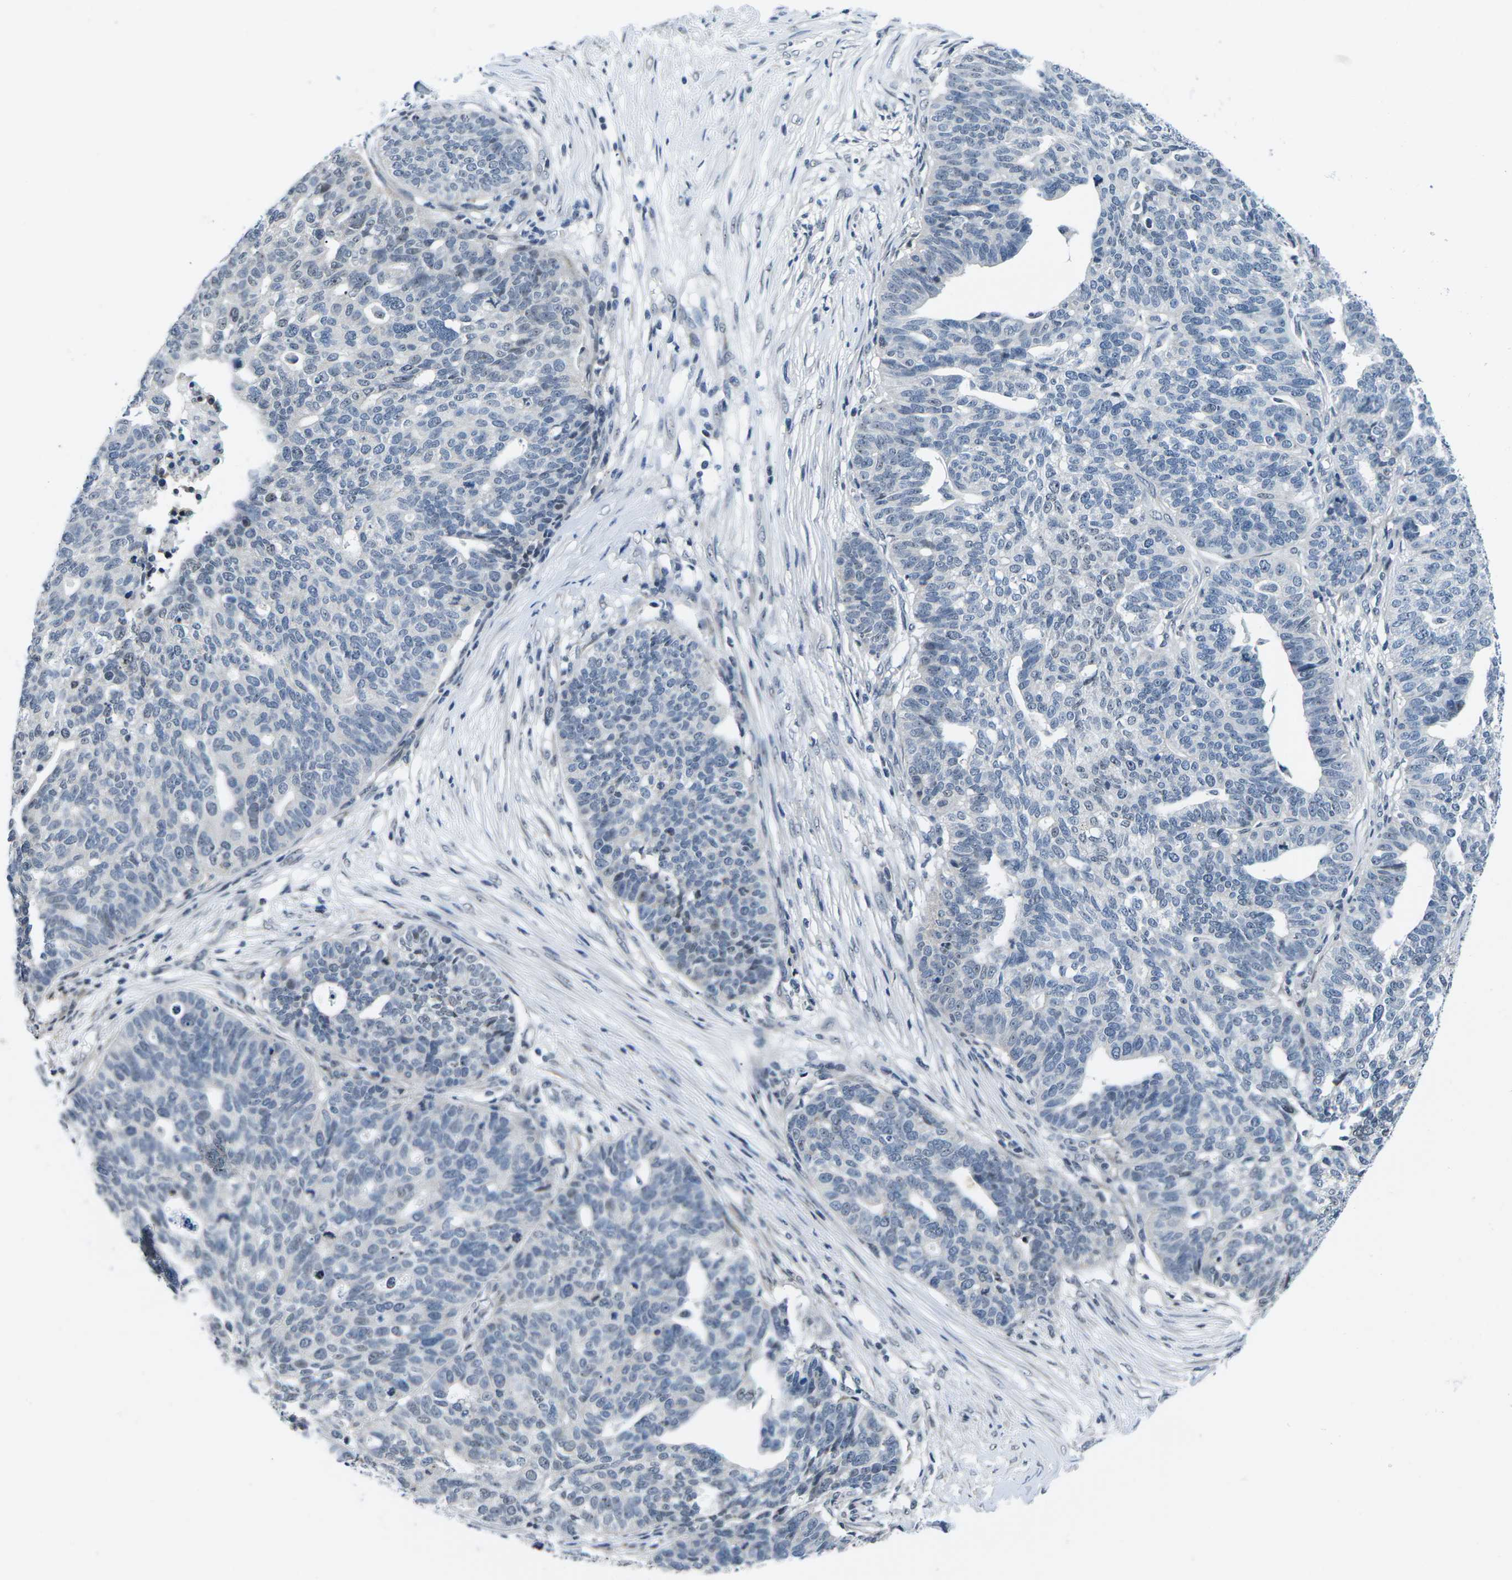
{"staining": {"intensity": "negative", "quantity": "none", "location": "none"}, "tissue": "ovarian cancer", "cell_type": "Tumor cells", "image_type": "cancer", "snomed": [{"axis": "morphology", "description": "Cystadenocarcinoma, serous, NOS"}, {"axis": "topography", "description": "Ovary"}], "caption": "Tumor cells are negative for brown protein staining in ovarian cancer.", "gene": "NSRP1", "patient": {"sex": "female", "age": 59}}